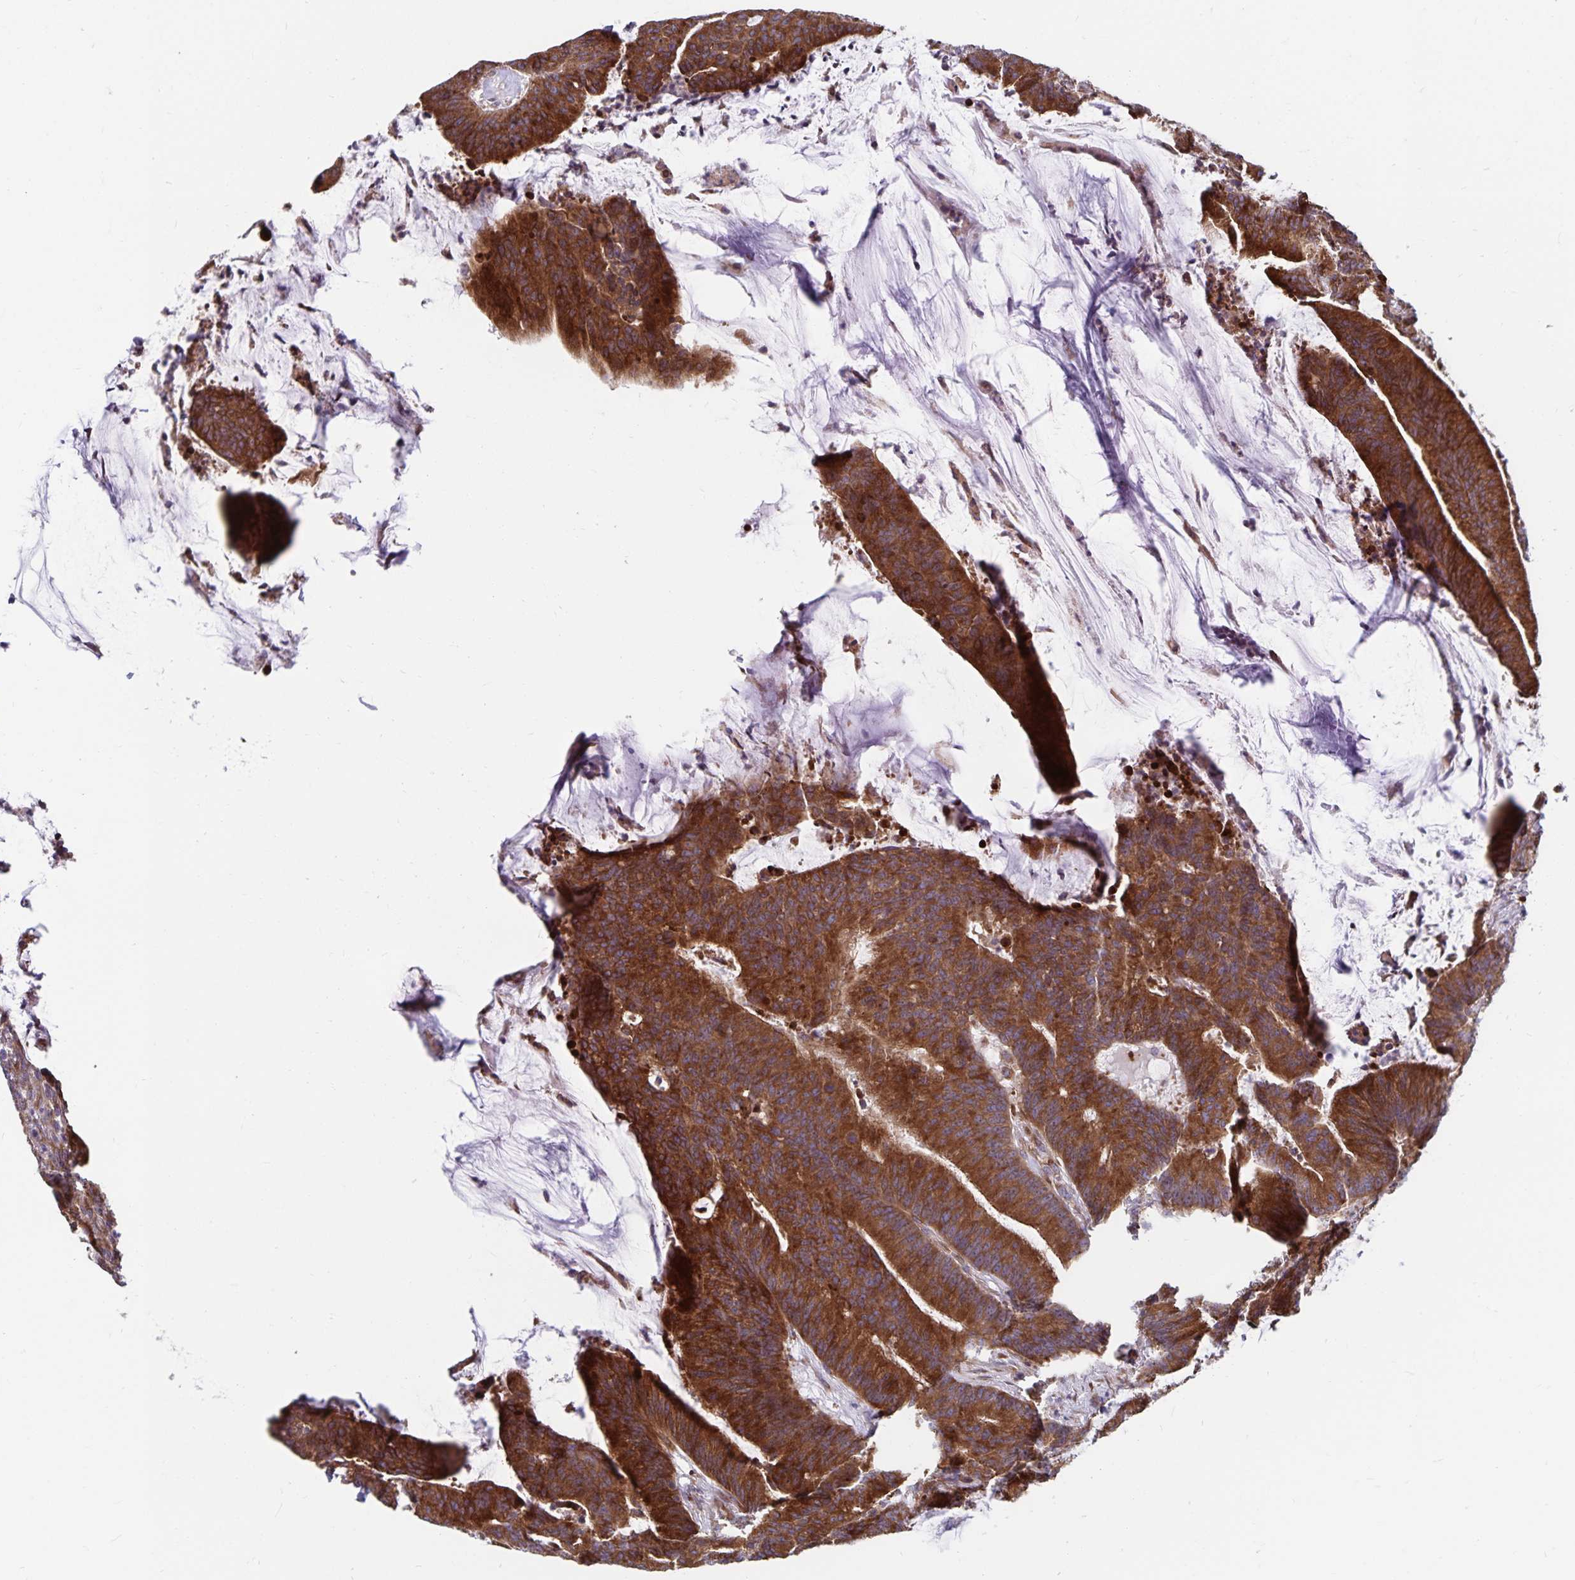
{"staining": {"intensity": "strong", "quantity": ">75%", "location": "cytoplasmic/membranous"}, "tissue": "colorectal cancer", "cell_type": "Tumor cells", "image_type": "cancer", "snomed": [{"axis": "morphology", "description": "Adenocarcinoma, NOS"}, {"axis": "topography", "description": "Colon"}], "caption": "High-magnification brightfield microscopy of colorectal cancer (adenocarcinoma) stained with DAB (3,3'-diaminobenzidine) (brown) and counterstained with hematoxylin (blue). tumor cells exhibit strong cytoplasmic/membranous expression is present in approximately>75% of cells.", "gene": "SEC62", "patient": {"sex": "female", "age": 78}}